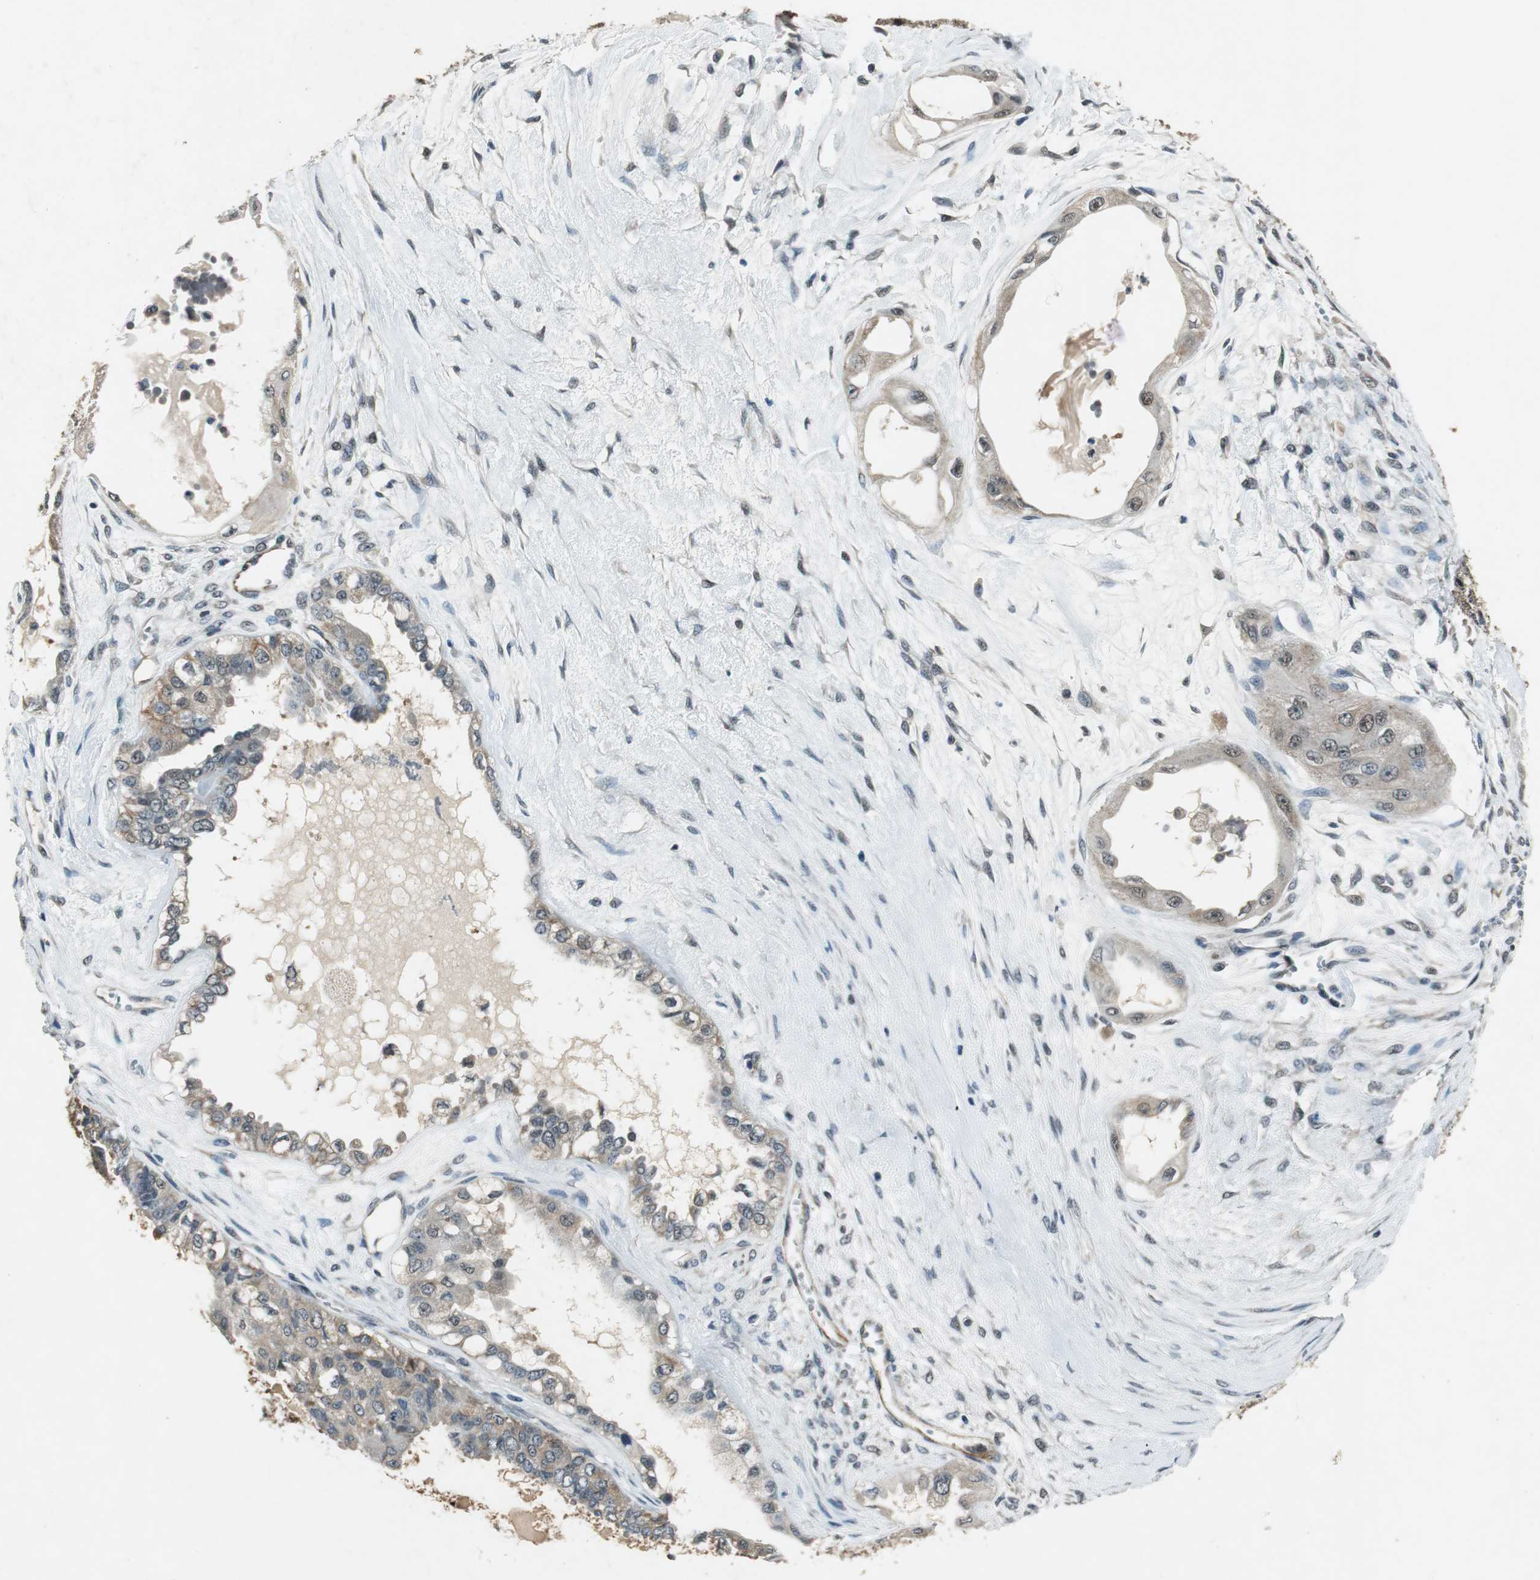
{"staining": {"intensity": "moderate", "quantity": ">75%", "location": "cytoplasmic/membranous"}, "tissue": "ovarian cancer", "cell_type": "Tumor cells", "image_type": "cancer", "snomed": [{"axis": "morphology", "description": "Carcinoma, NOS"}, {"axis": "morphology", "description": "Carcinoma, endometroid"}, {"axis": "topography", "description": "Ovary"}], "caption": "Ovarian cancer (carcinoma) tissue exhibits moderate cytoplasmic/membranous expression in about >75% of tumor cells, visualized by immunohistochemistry. (Brightfield microscopy of DAB IHC at high magnification).", "gene": "PSMB4", "patient": {"sex": "female", "age": 50}}